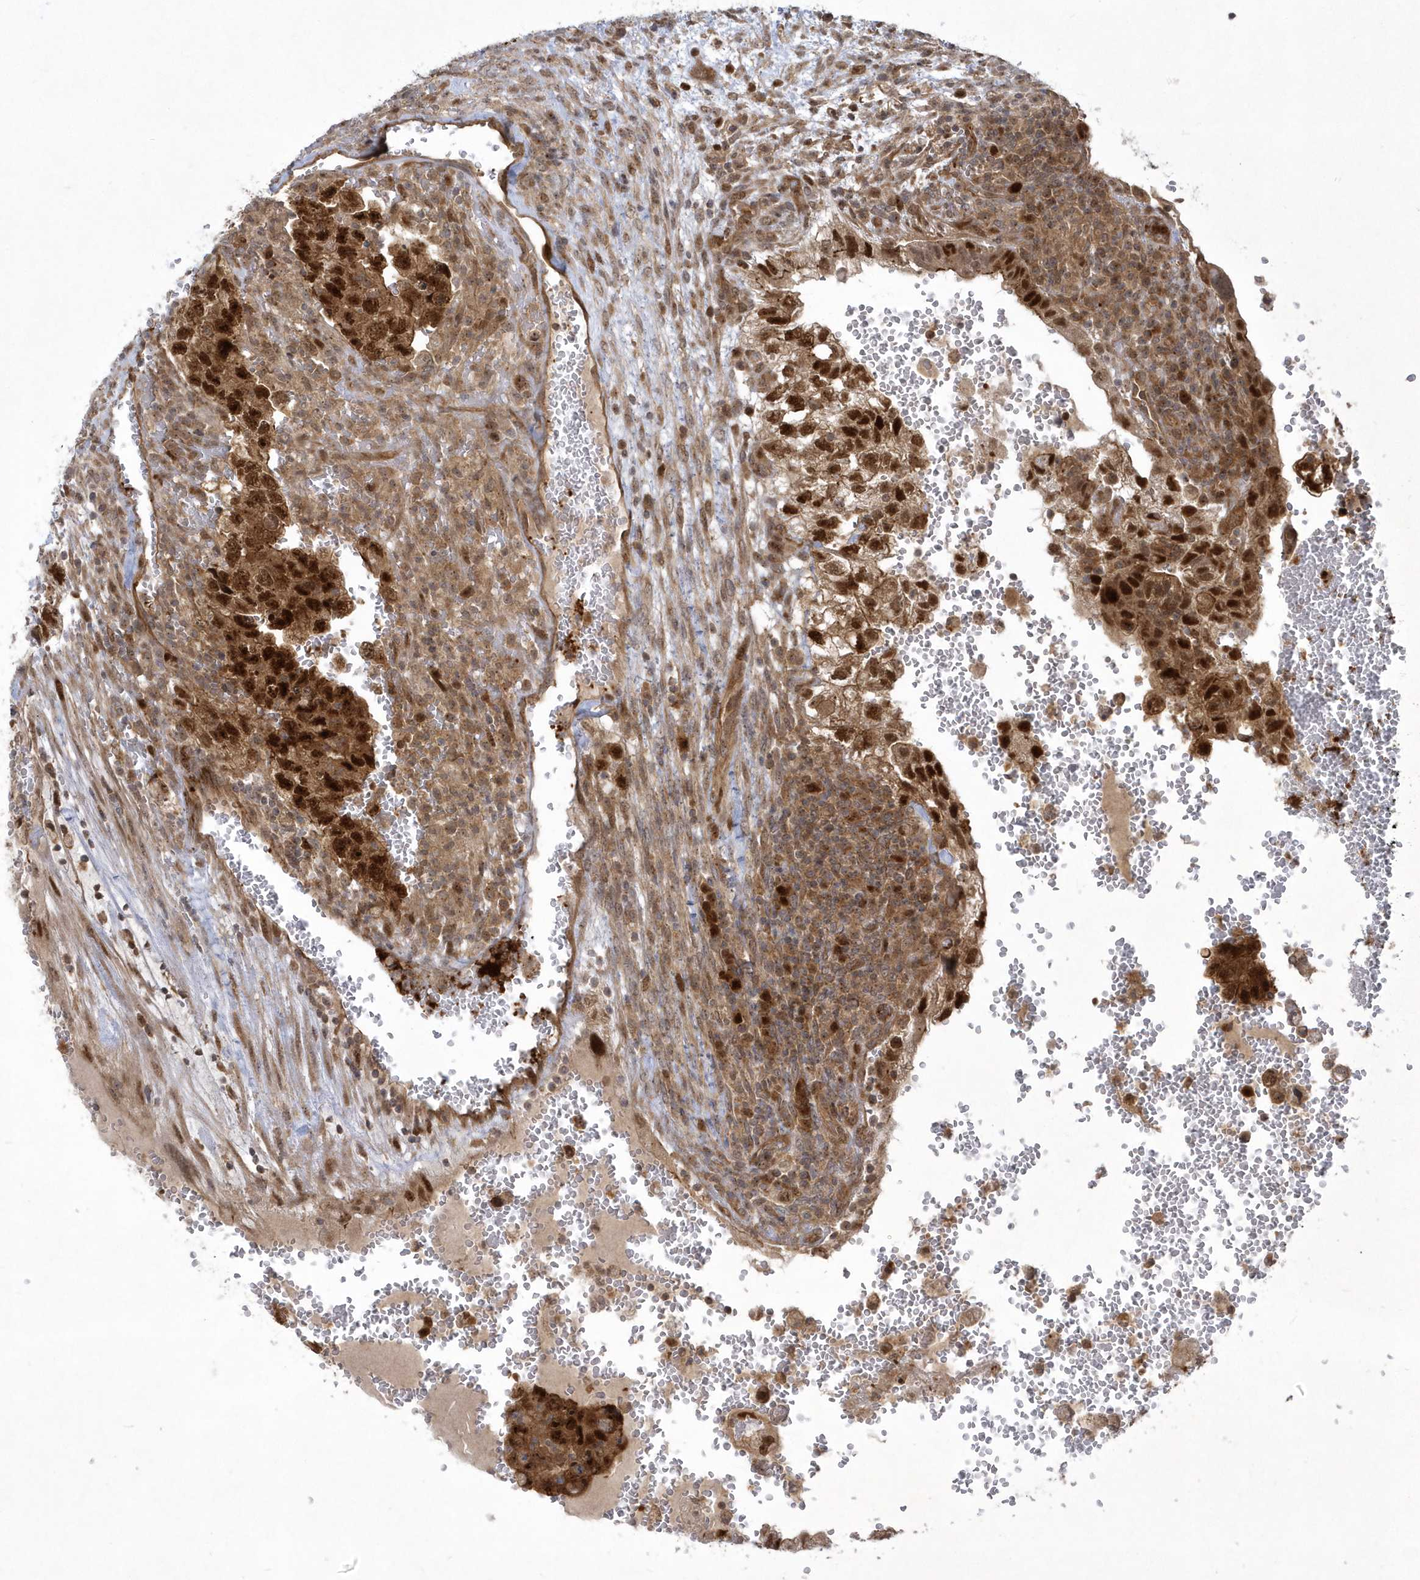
{"staining": {"intensity": "strong", "quantity": ">75%", "location": "cytoplasmic/membranous,nuclear"}, "tissue": "testis cancer", "cell_type": "Tumor cells", "image_type": "cancer", "snomed": [{"axis": "morphology", "description": "Carcinoma, Embryonal, NOS"}, {"axis": "topography", "description": "Testis"}], "caption": "Immunohistochemical staining of human testis cancer (embryonal carcinoma) displays strong cytoplasmic/membranous and nuclear protein positivity in about >75% of tumor cells.", "gene": "NAF1", "patient": {"sex": "male", "age": 36}}